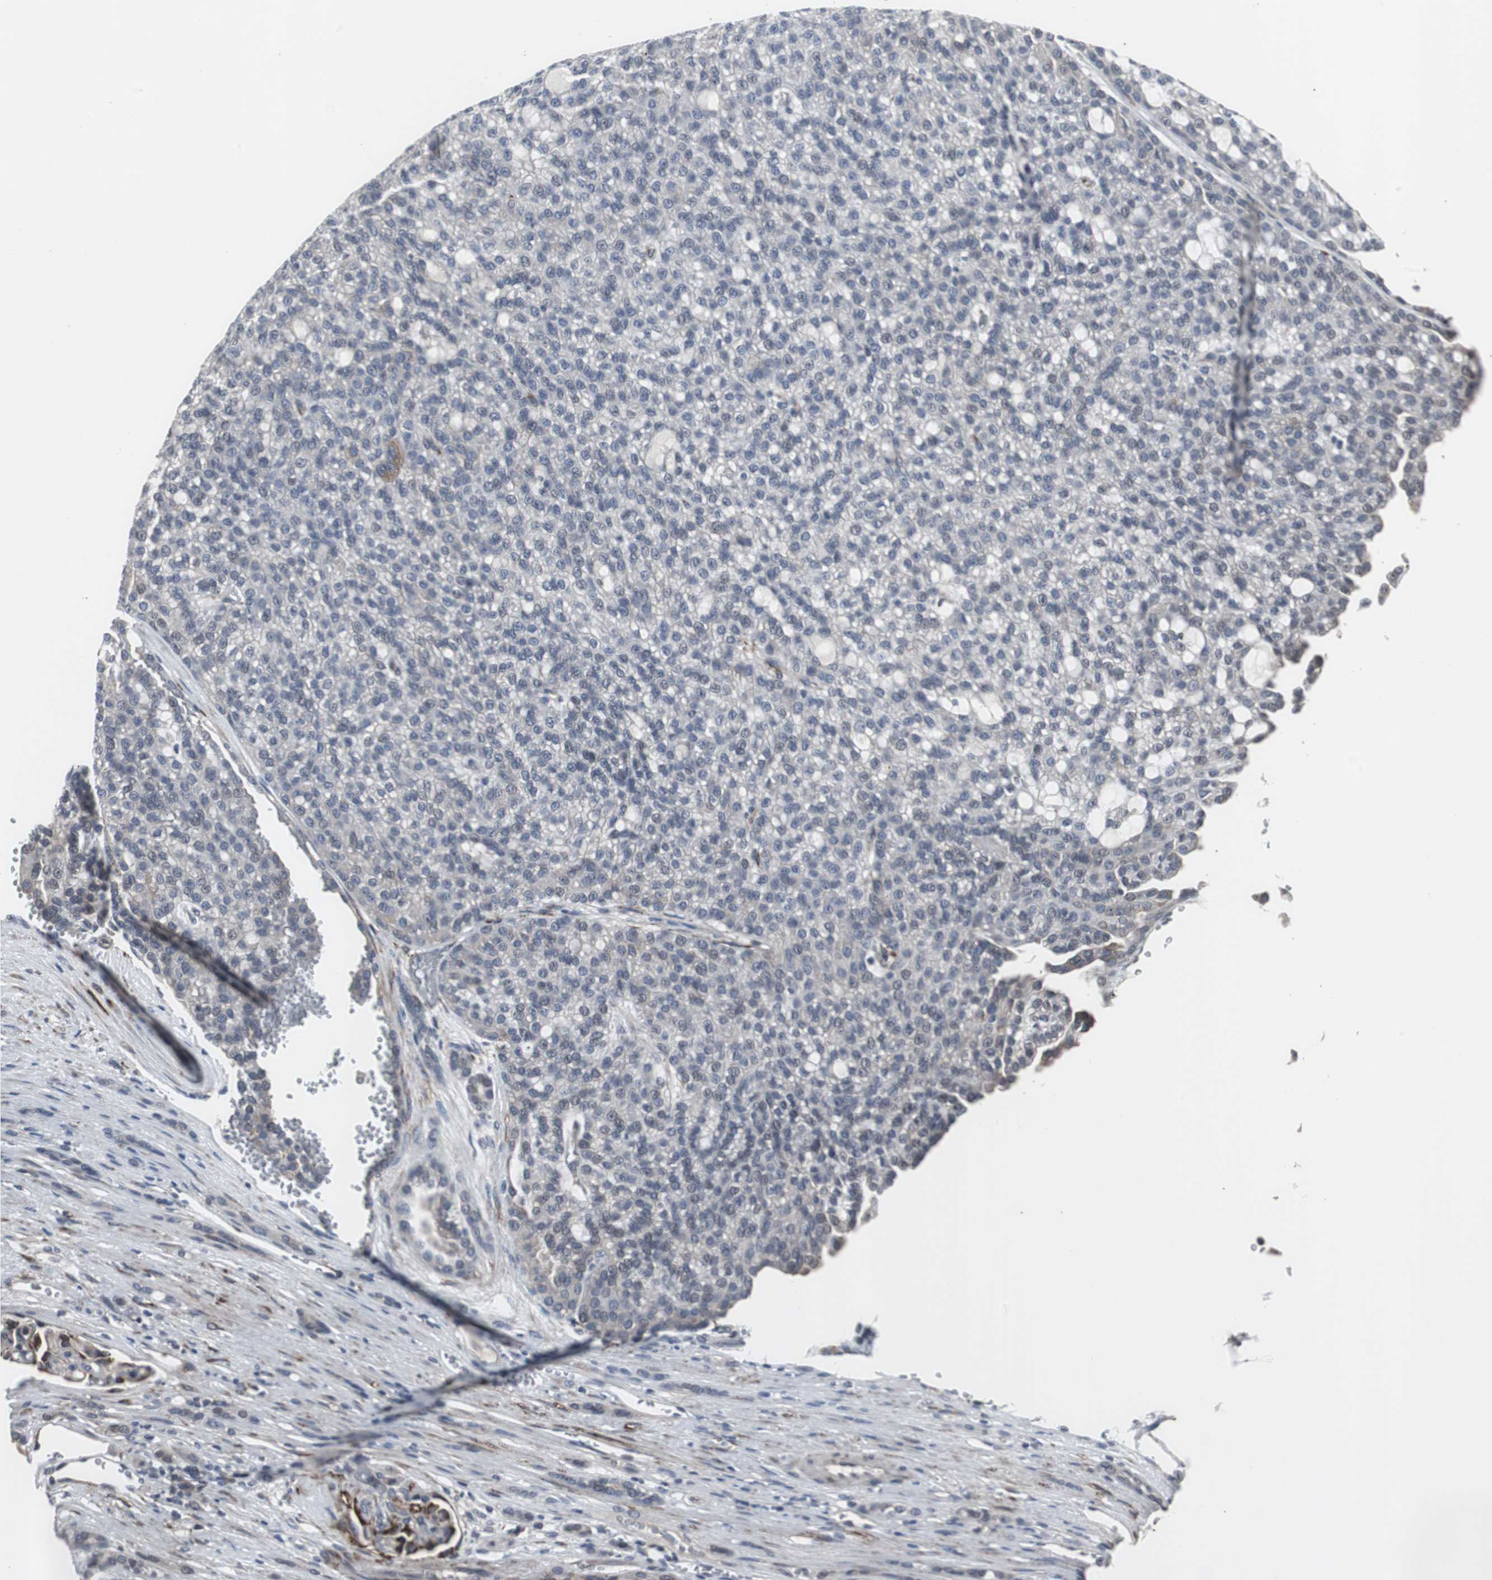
{"staining": {"intensity": "negative", "quantity": "none", "location": "none"}, "tissue": "renal cancer", "cell_type": "Tumor cells", "image_type": "cancer", "snomed": [{"axis": "morphology", "description": "Adenocarcinoma, NOS"}, {"axis": "topography", "description": "Kidney"}], "caption": "Image shows no significant protein positivity in tumor cells of renal cancer (adenocarcinoma).", "gene": "CRADD", "patient": {"sex": "male", "age": 63}}